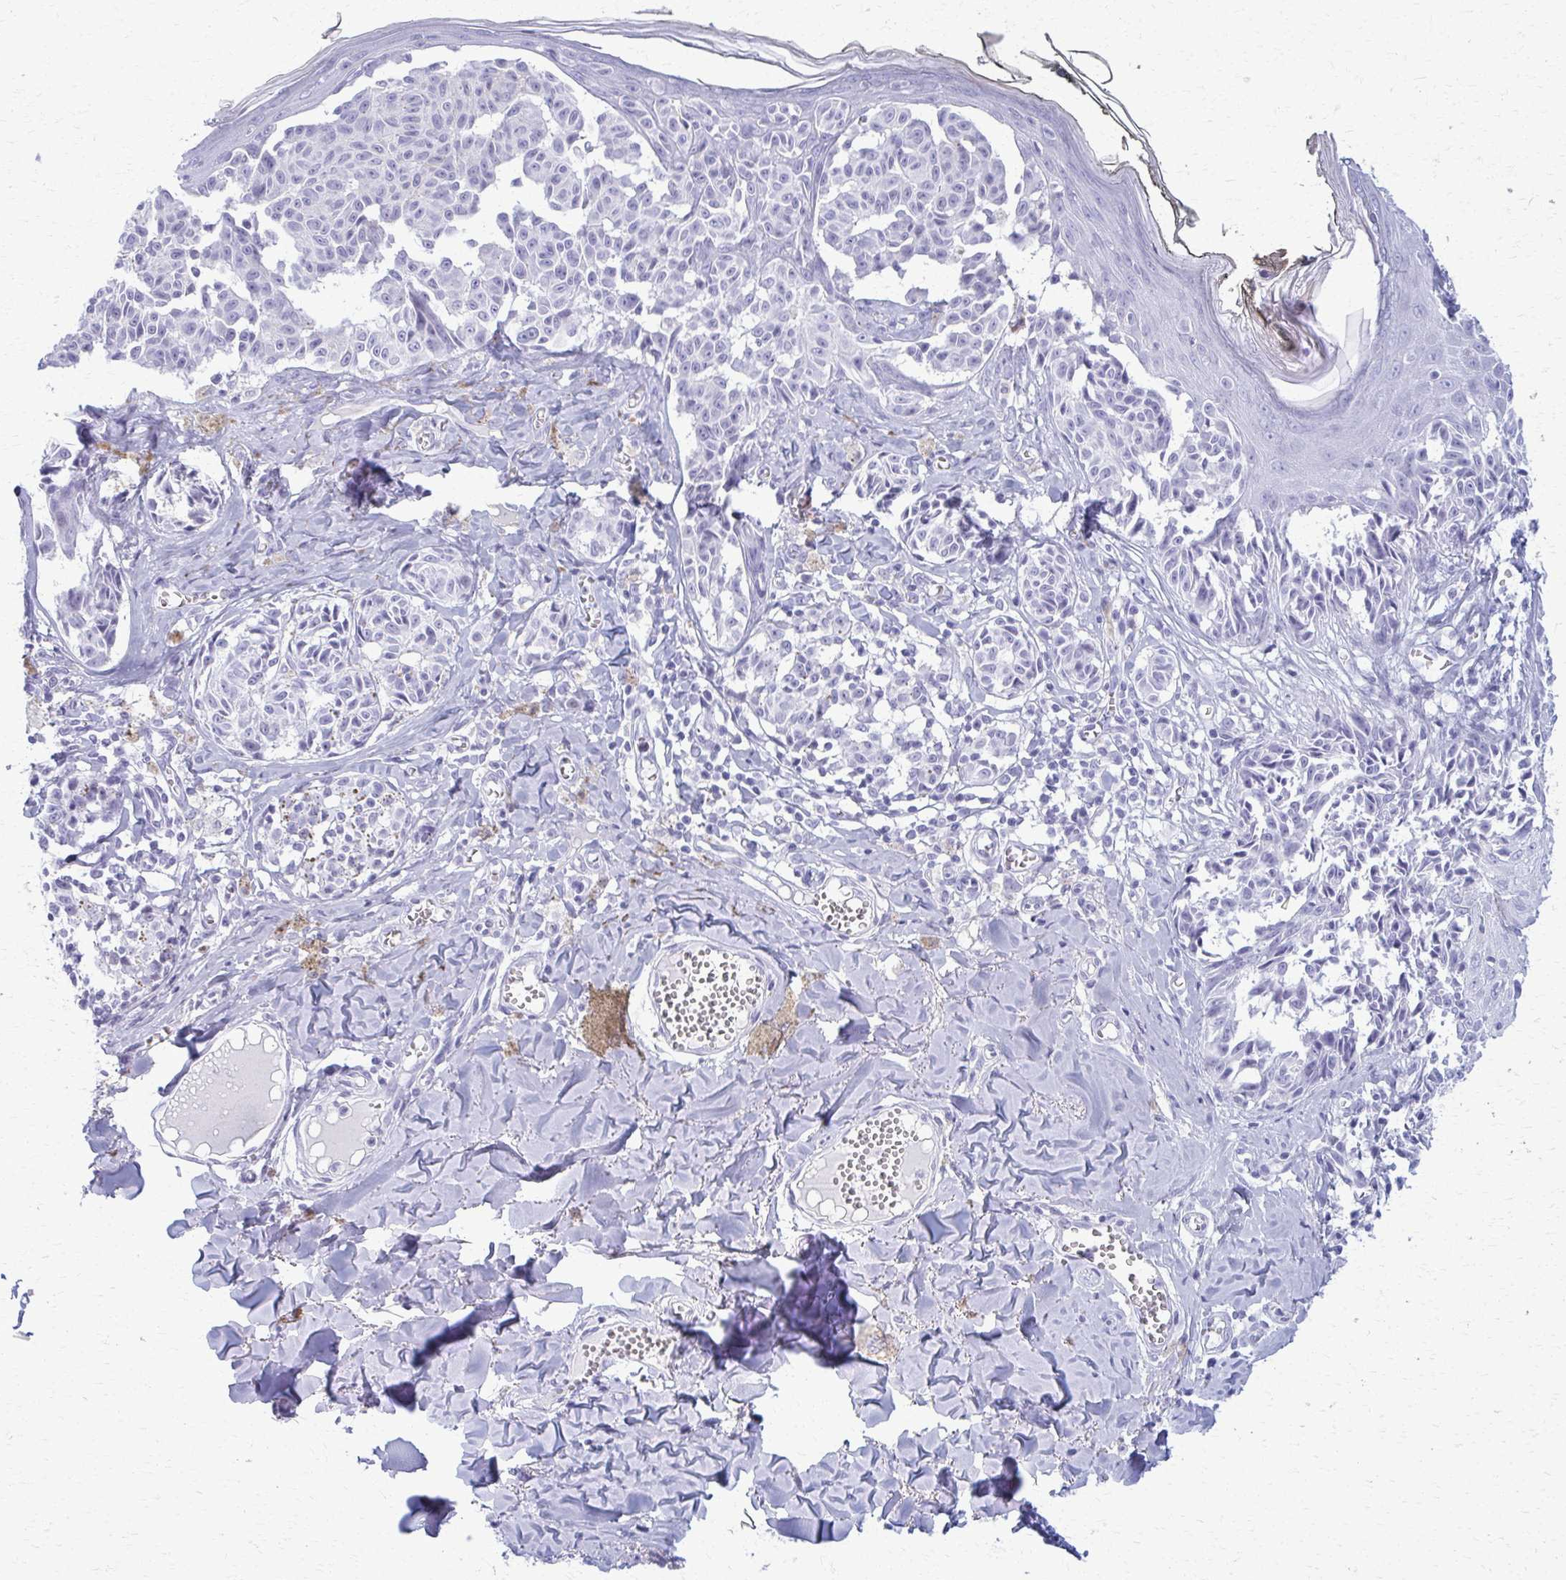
{"staining": {"intensity": "negative", "quantity": "none", "location": "none"}, "tissue": "melanoma", "cell_type": "Tumor cells", "image_type": "cancer", "snomed": [{"axis": "morphology", "description": "Malignant melanoma, NOS"}, {"axis": "topography", "description": "Skin"}], "caption": "Micrograph shows no protein positivity in tumor cells of melanoma tissue. (DAB IHC visualized using brightfield microscopy, high magnification).", "gene": "ACSM2B", "patient": {"sex": "female", "age": 43}}